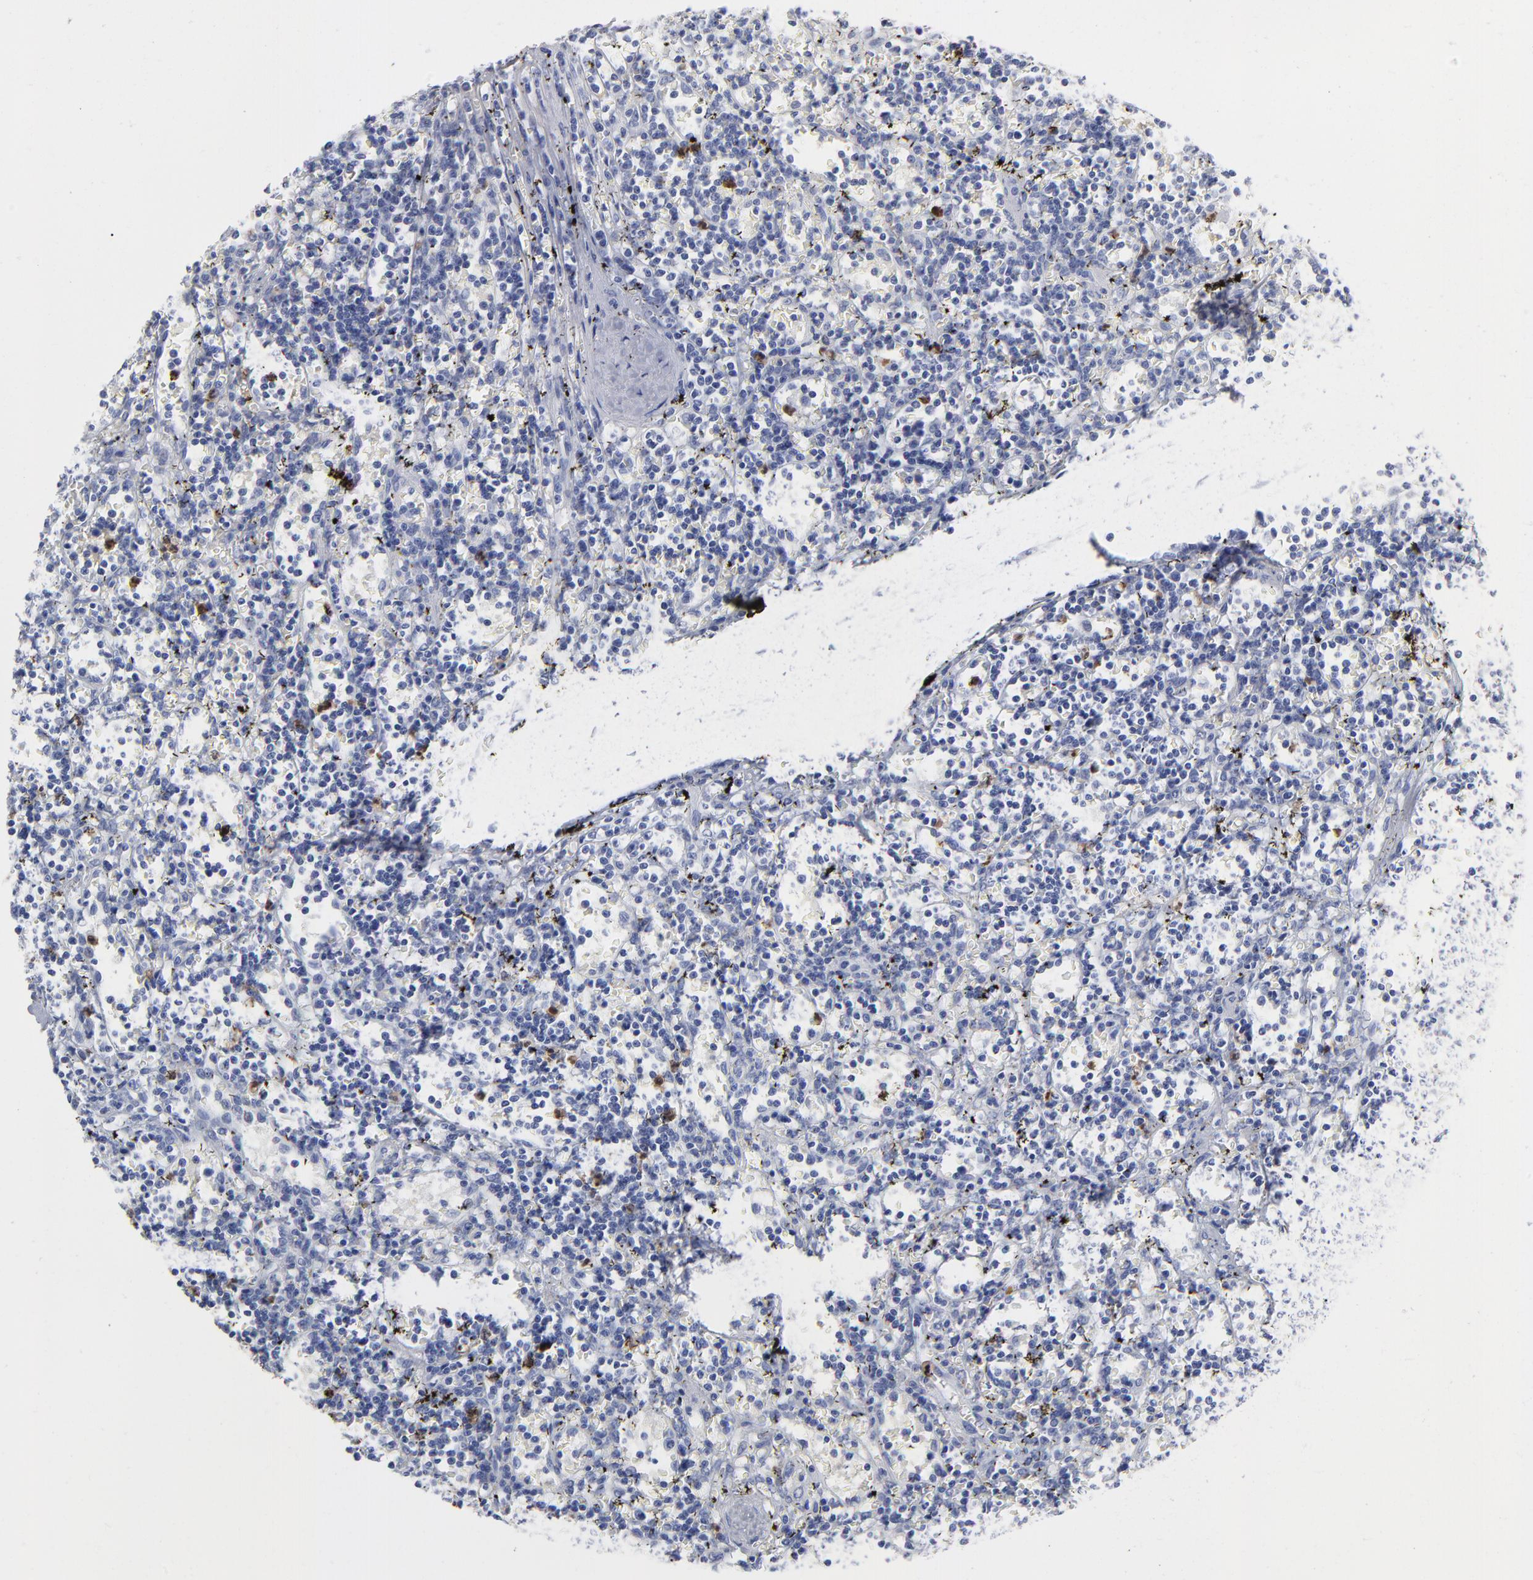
{"staining": {"intensity": "negative", "quantity": "none", "location": "none"}, "tissue": "lymphoma", "cell_type": "Tumor cells", "image_type": "cancer", "snomed": [{"axis": "morphology", "description": "Malignant lymphoma, non-Hodgkin's type, Low grade"}, {"axis": "topography", "description": "Spleen"}], "caption": "Immunohistochemical staining of human low-grade malignant lymphoma, non-Hodgkin's type exhibits no significant positivity in tumor cells. (DAB (3,3'-diaminobenzidine) immunohistochemistry, high magnification).", "gene": "ARG1", "patient": {"sex": "male", "age": 60}}